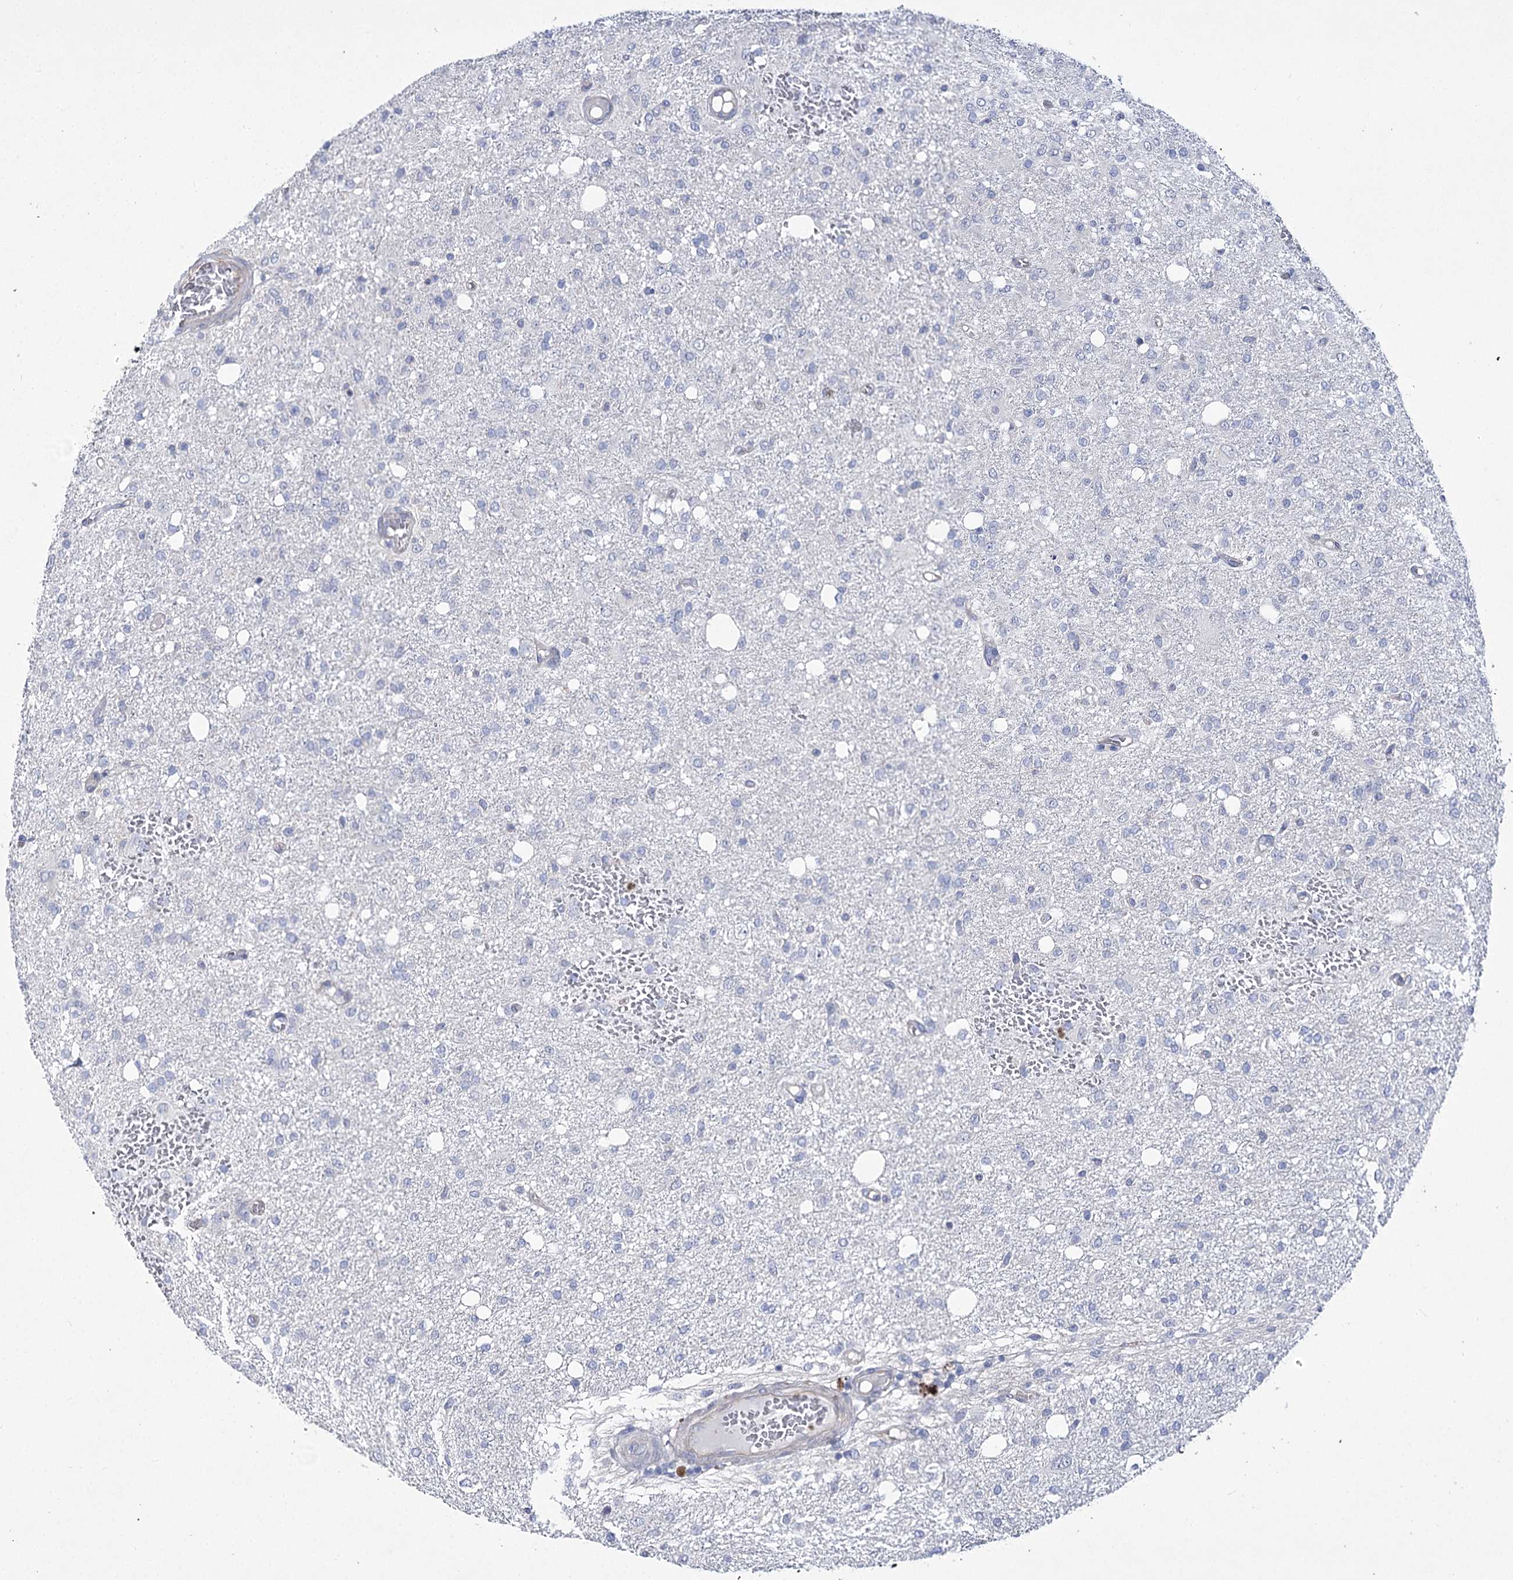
{"staining": {"intensity": "negative", "quantity": "none", "location": "none"}, "tissue": "glioma", "cell_type": "Tumor cells", "image_type": "cancer", "snomed": [{"axis": "morphology", "description": "Glioma, malignant, High grade"}, {"axis": "topography", "description": "Brain"}], "caption": "High magnification brightfield microscopy of glioma stained with DAB (3,3'-diaminobenzidine) (brown) and counterstained with hematoxylin (blue): tumor cells show no significant staining. (DAB immunohistochemistry, high magnification).", "gene": "THAP6", "patient": {"sex": "female", "age": 59}}